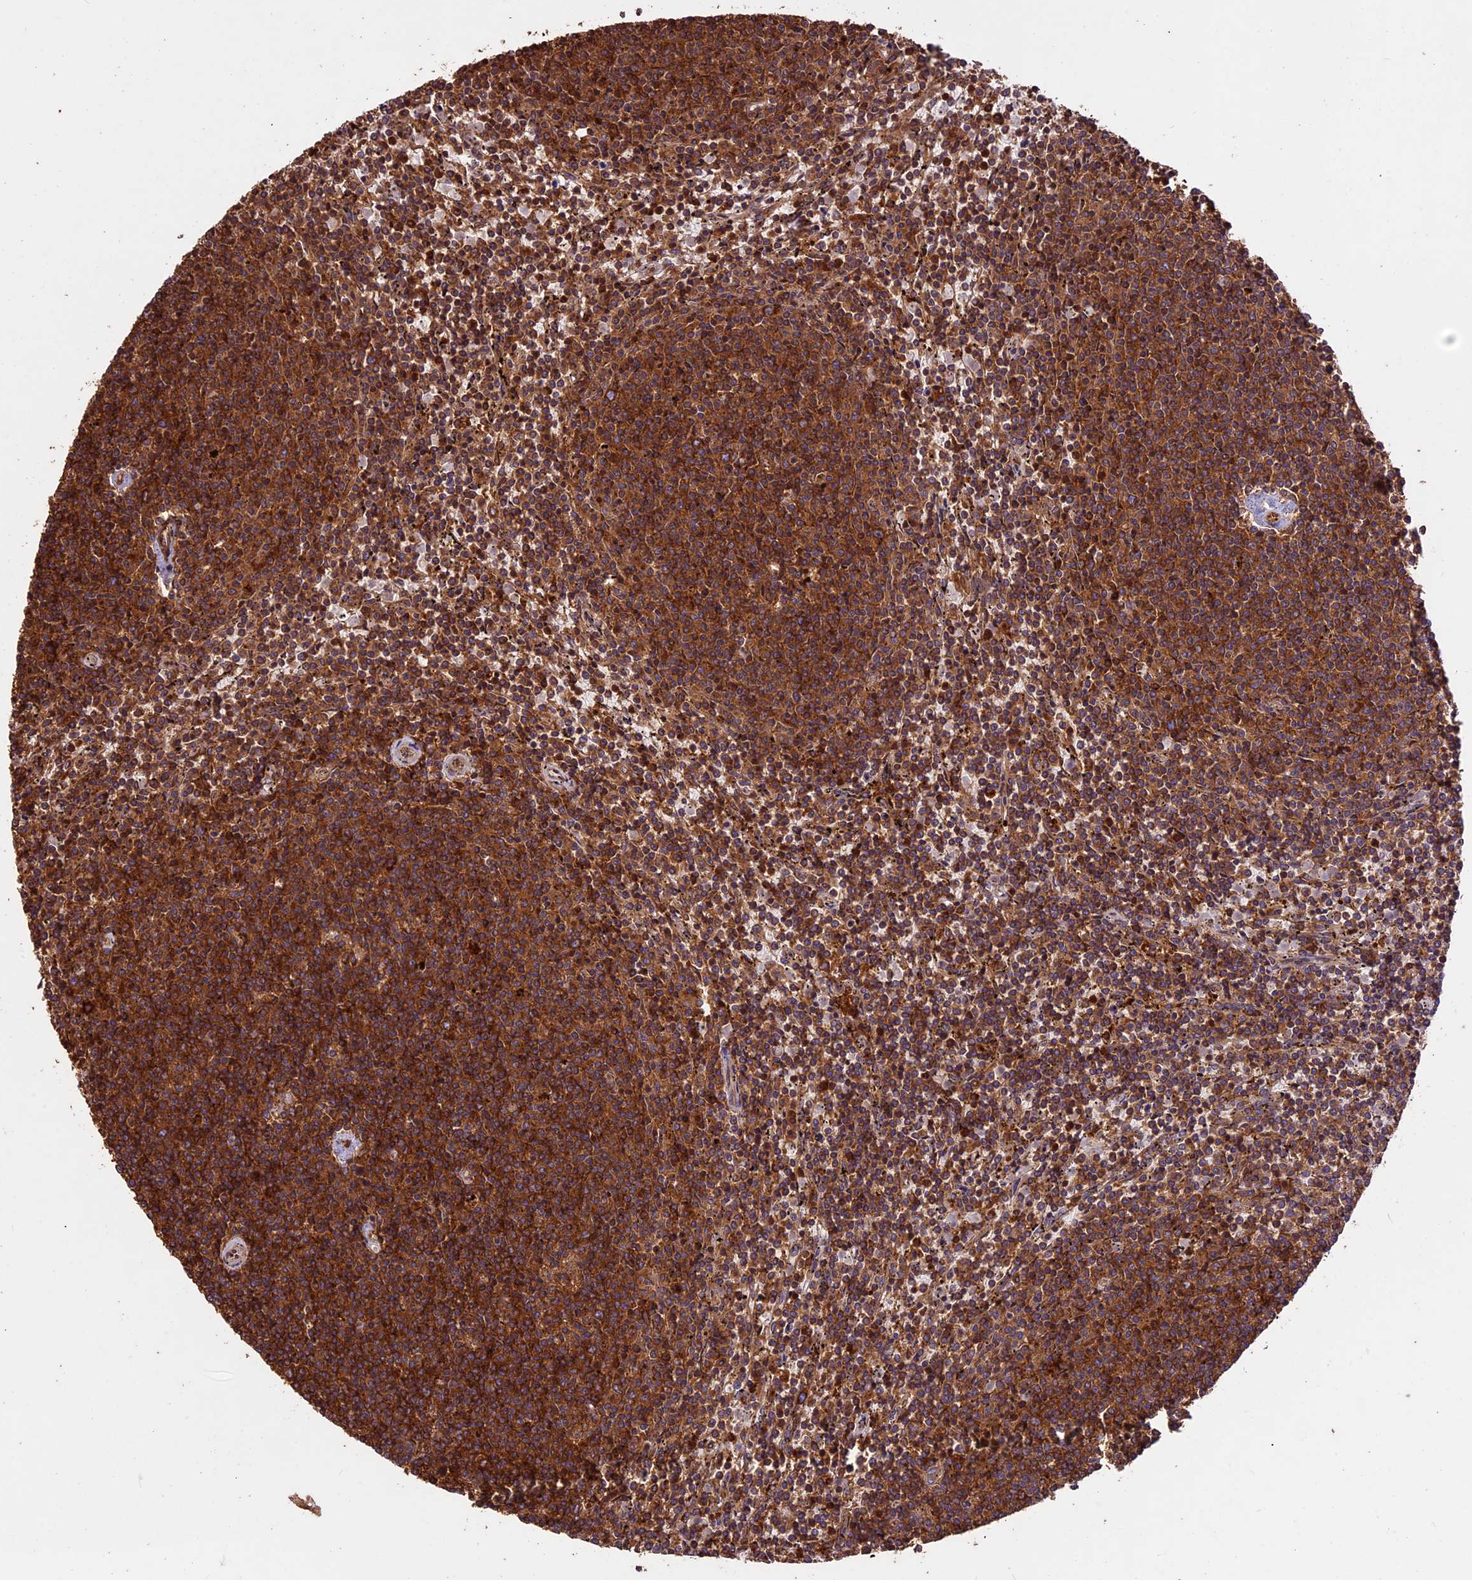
{"staining": {"intensity": "strong", "quantity": ">75%", "location": "cytoplasmic/membranous"}, "tissue": "lymphoma", "cell_type": "Tumor cells", "image_type": "cancer", "snomed": [{"axis": "morphology", "description": "Malignant lymphoma, non-Hodgkin's type, Low grade"}, {"axis": "topography", "description": "Spleen"}], "caption": "Low-grade malignant lymphoma, non-Hodgkin's type stained with a protein marker shows strong staining in tumor cells.", "gene": "KARS1", "patient": {"sex": "female", "age": 50}}